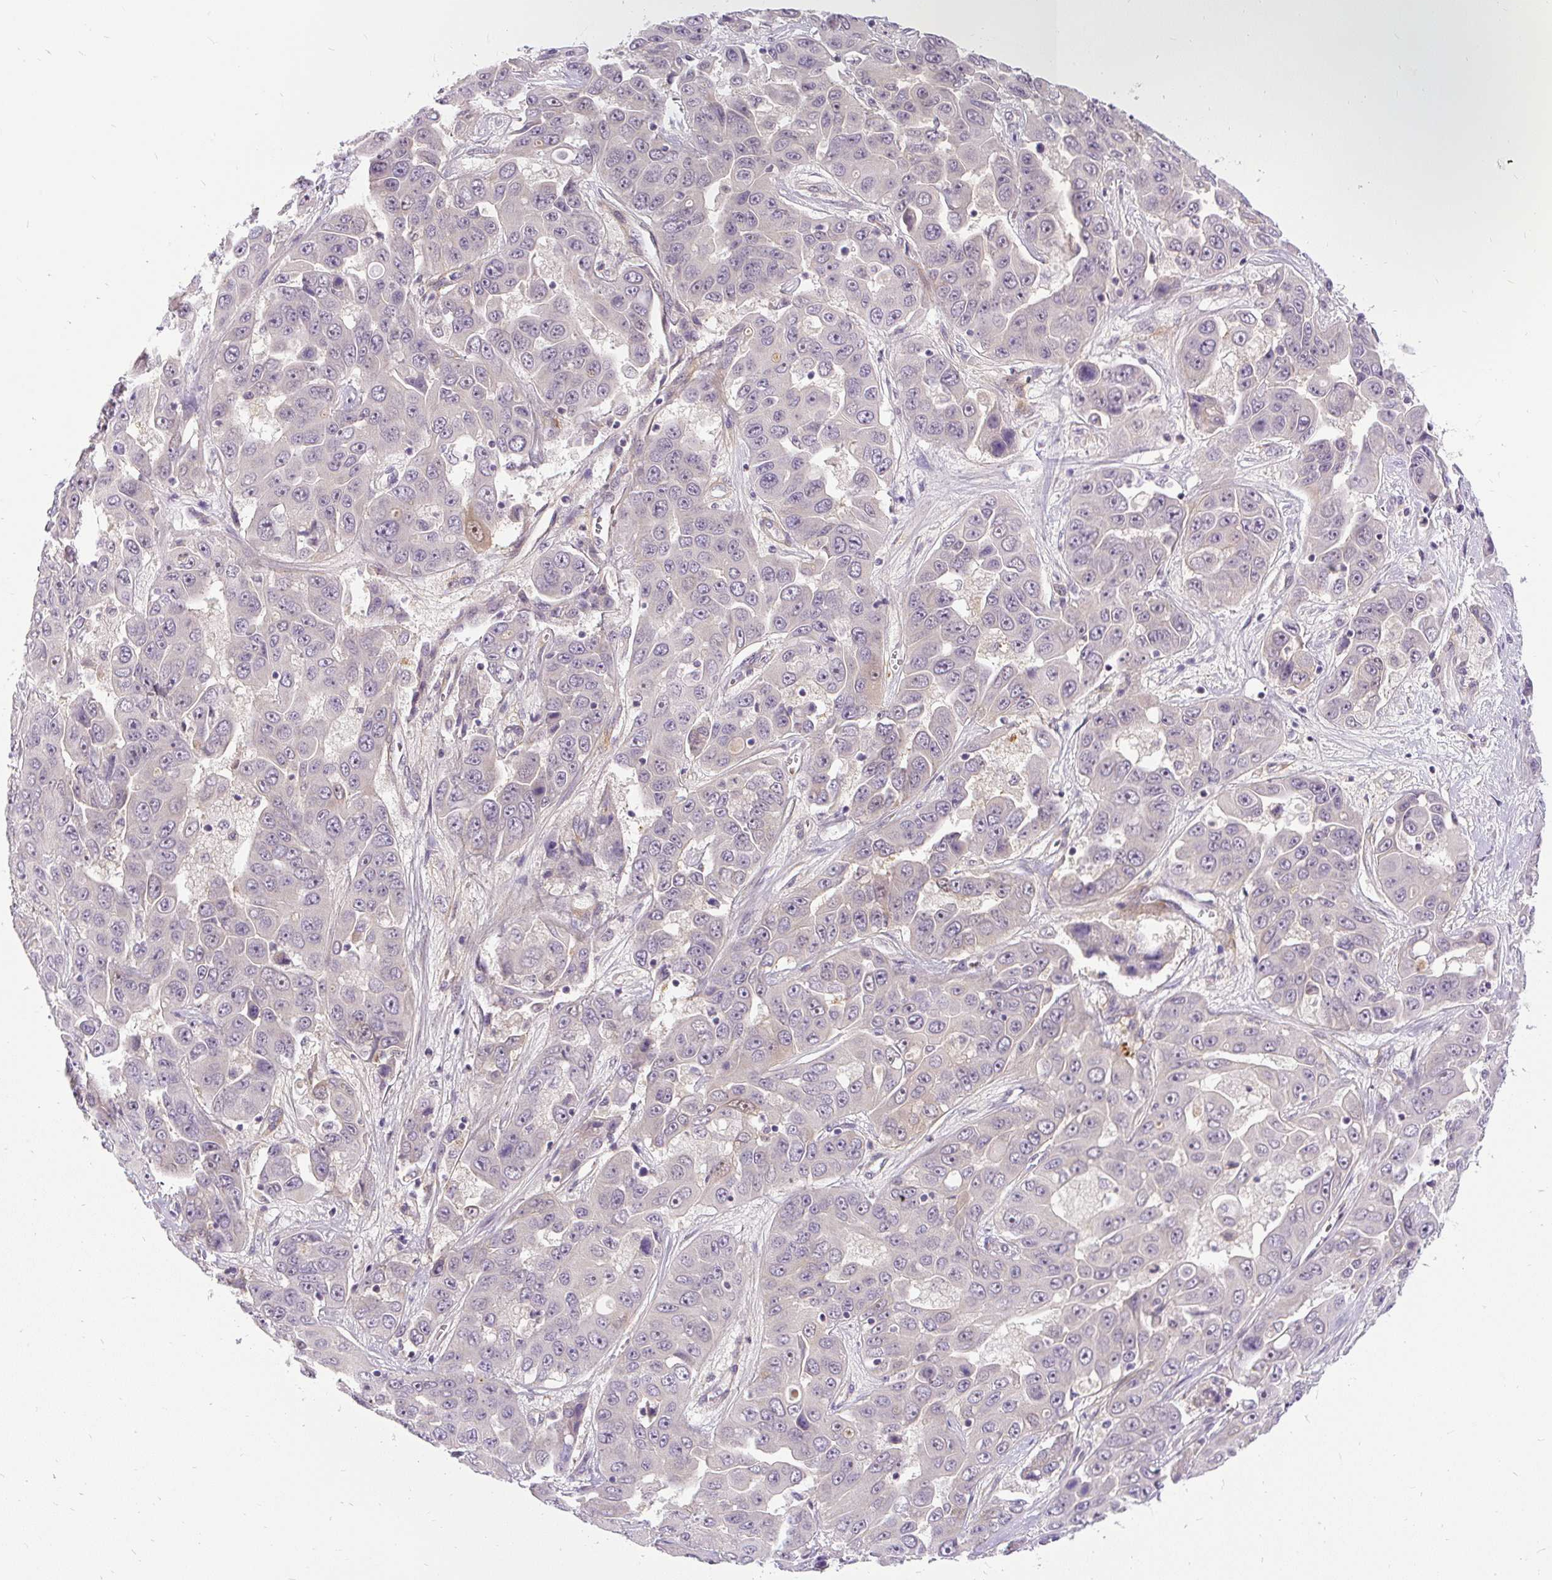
{"staining": {"intensity": "negative", "quantity": "none", "location": "none"}, "tissue": "liver cancer", "cell_type": "Tumor cells", "image_type": "cancer", "snomed": [{"axis": "morphology", "description": "Cholangiocarcinoma"}, {"axis": "topography", "description": "Liver"}], "caption": "Human liver cholangiocarcinoma stained for a protein using IHC displays no expression in tumor cells.", "gene": "FAM117B", "patient": {"sex": "female", "age": 52}}